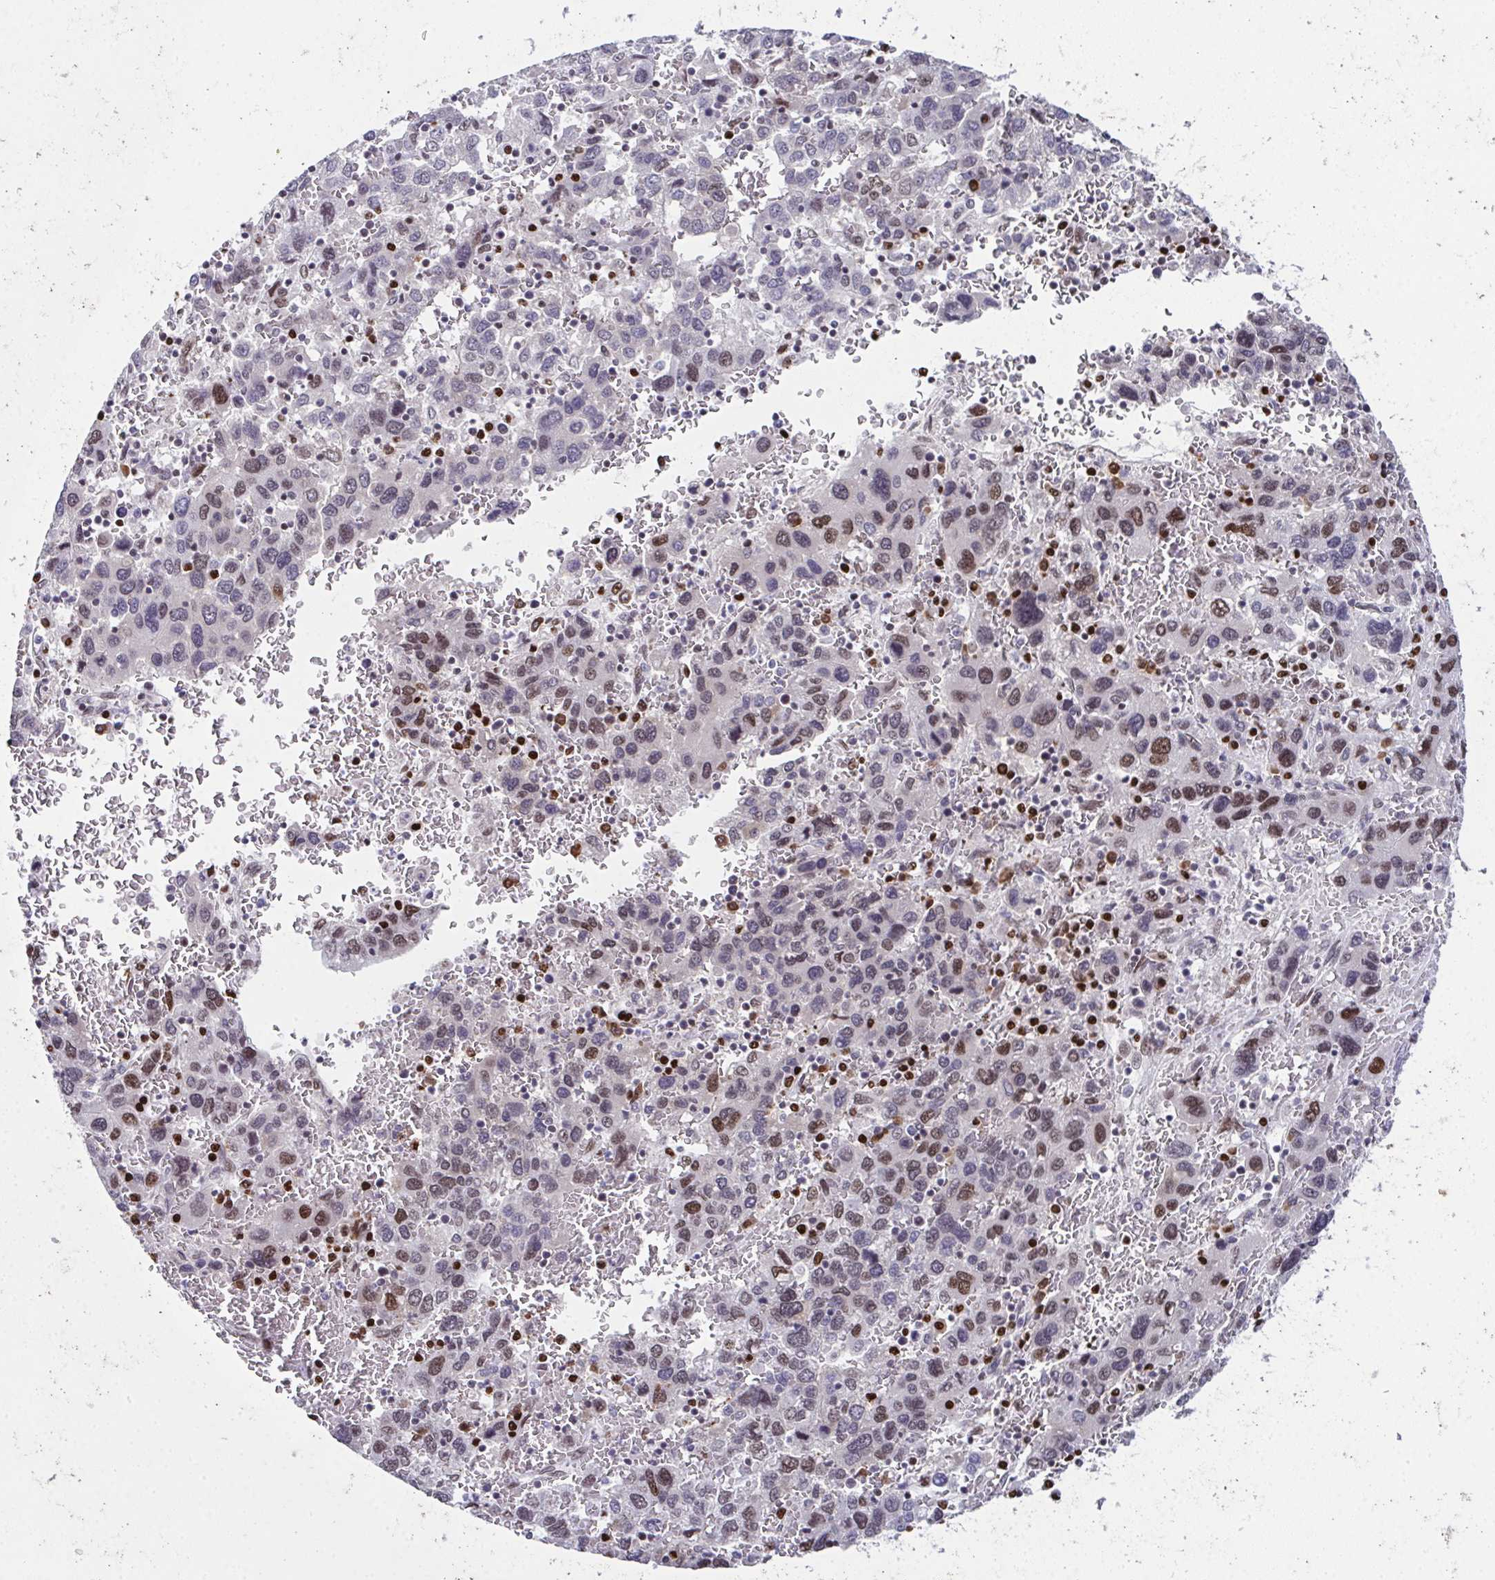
{"staining": {"intensity": "moderate", "quantity": "<25%", "location": "nuclear"}, "tissue": "liver cancer", "cell_type": "Tumor cells", "image_type": "cancer", "snomed": [{"axis": "morphology", "description": "Carcinoma, Hepatocellular, NOS"}, {"axis": "topography", "description": "Liver"}], "caption": "Human hepatocellular carcinoma (liver) stained for a protein (brown) displays moderate nuclear positive expression in about <25% of tumor cells.", "gene": "RB1", "patient": {"sex": "male", "age": 69}}